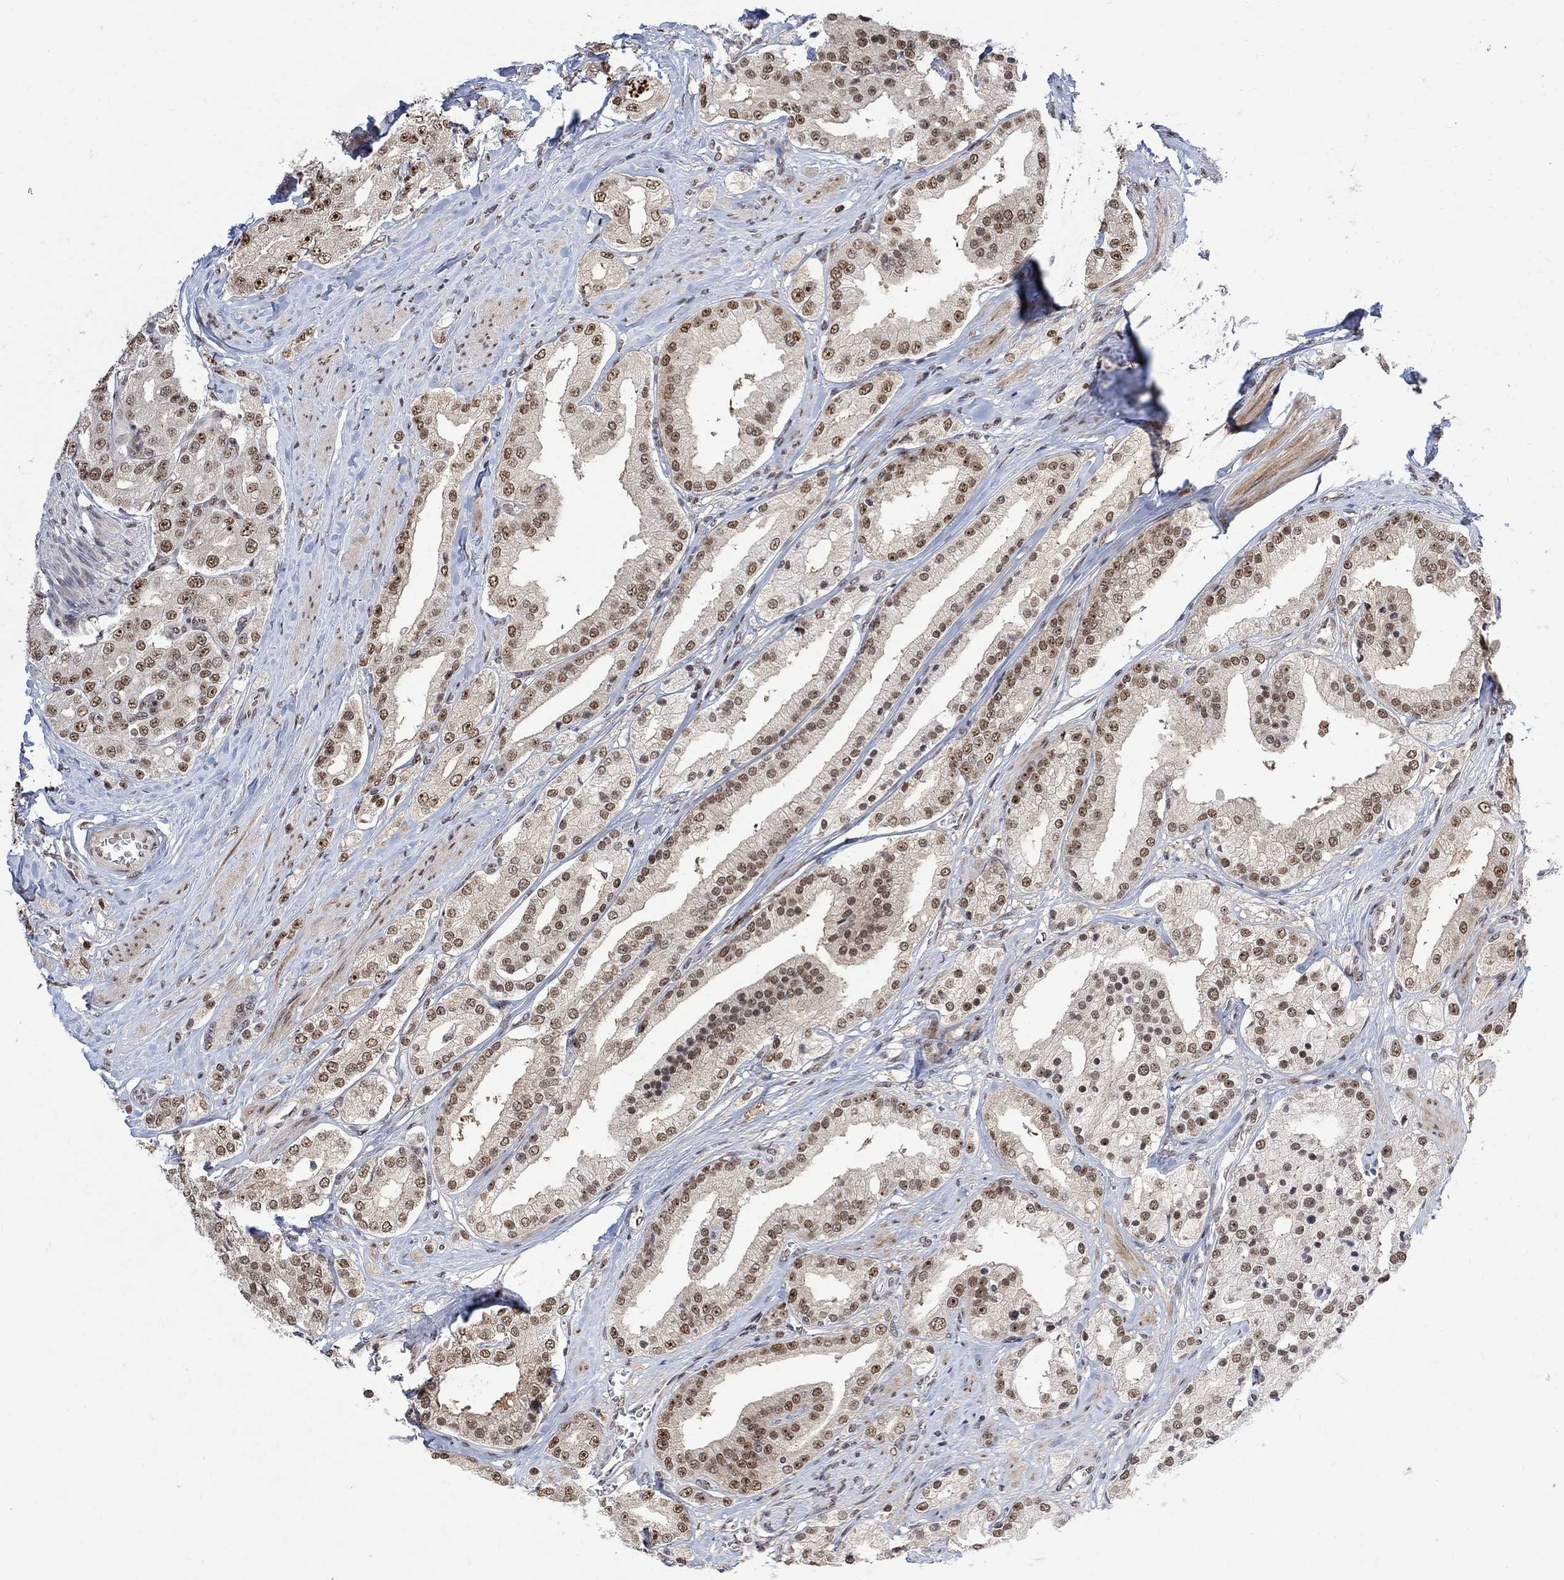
{"staining": {"intensity": "moderate", "quantity": ">75%", "location": "nuclear"}, "tissue": "prostate cancer", "cell_type": "Tumor cells", "image_type": "cancer", "snomed": [{"axis": "morphology", "description": "Adenocarcinoma, NOS"}, {"axis": "topography", "description": "Prostate and seminal vesicle, NOS"}, {"axis": "topography", "description": "Prostate"}], "caption": "The immunohistochemical stain shows moderate nuclear staining in tumor cells of prostate cancer tissue.", "gene": "E4F1", "patient": {"sex": "male", "age": 67}}